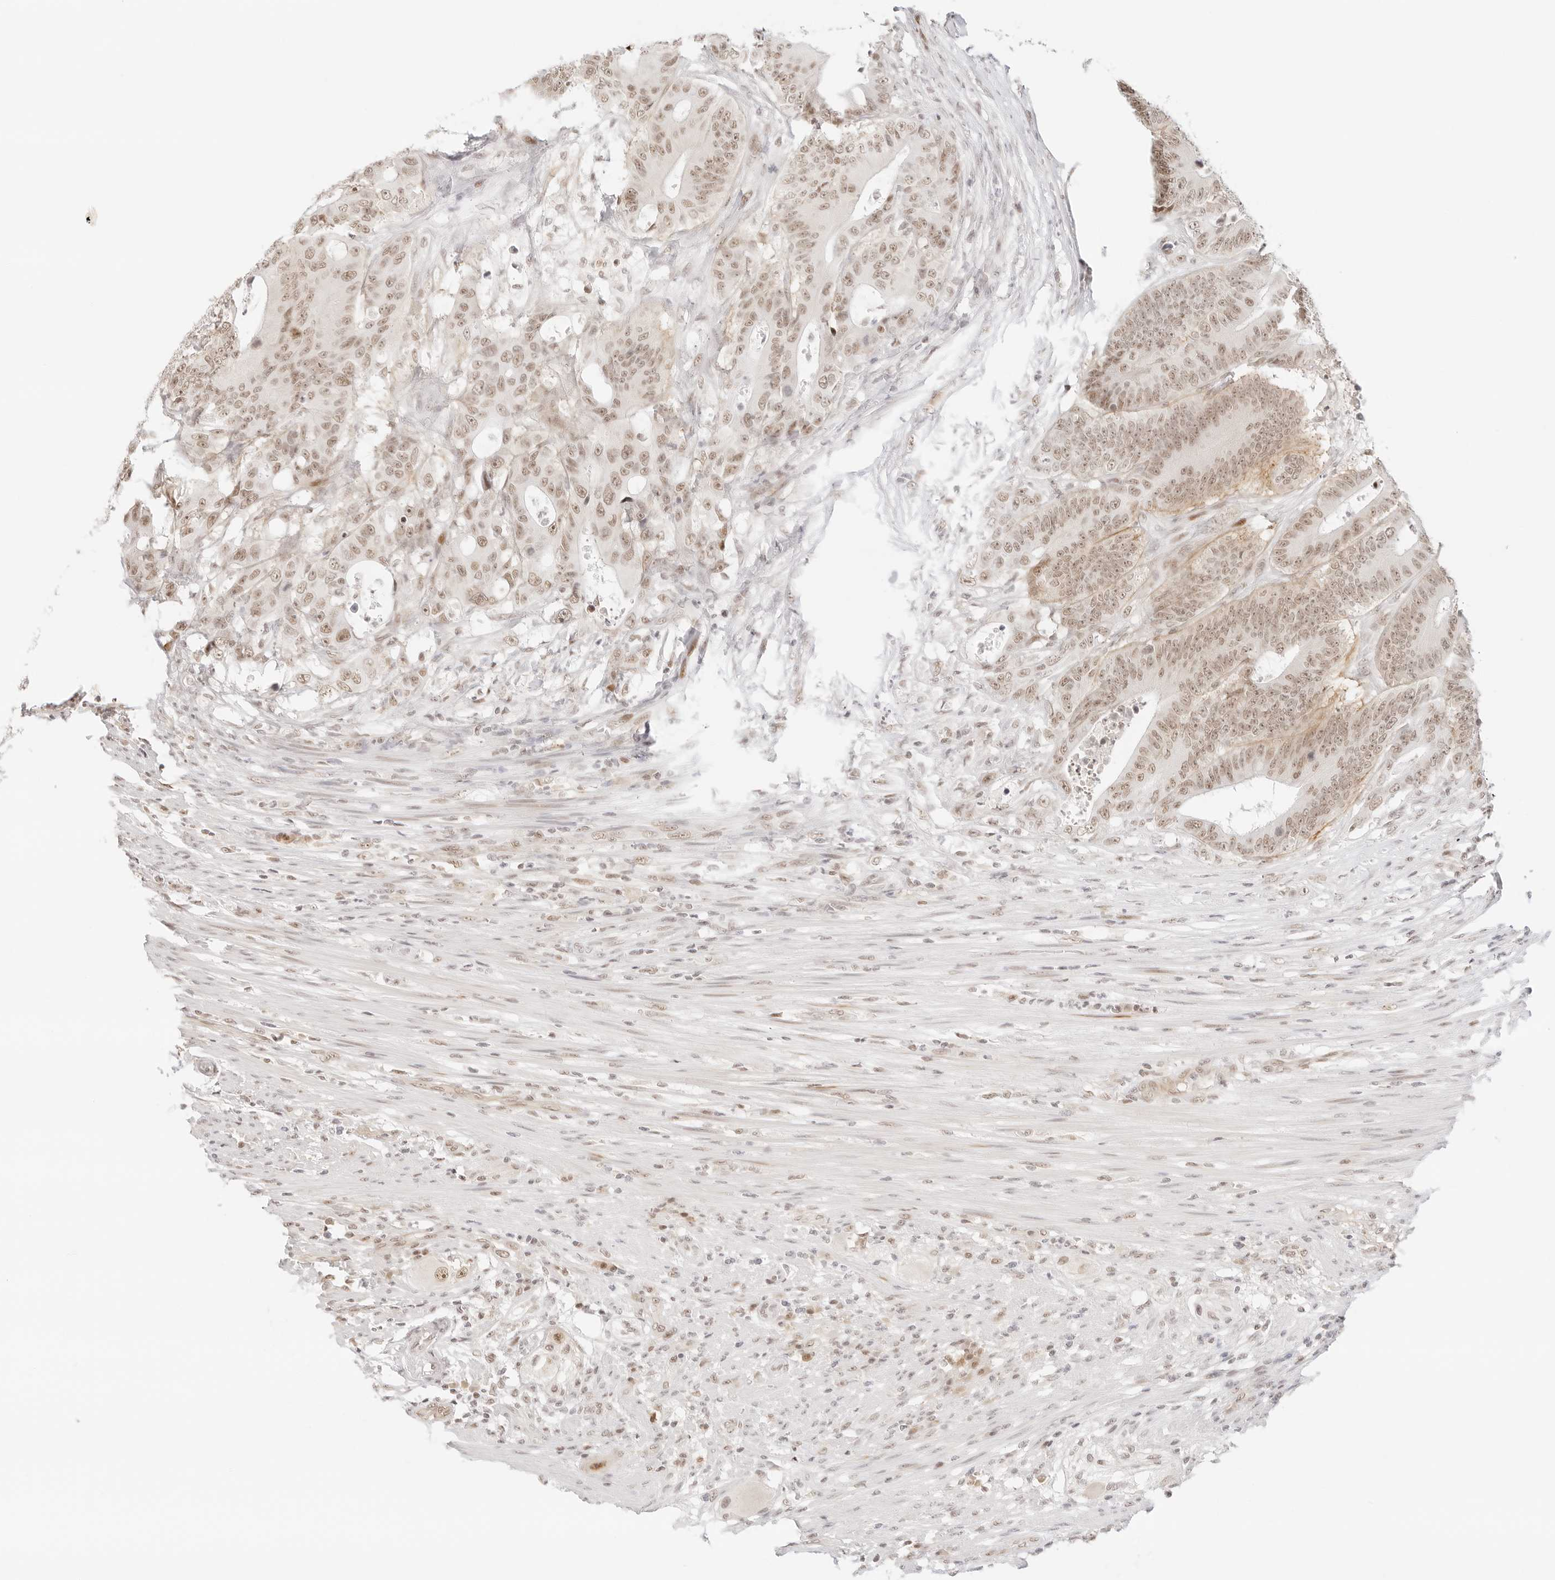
{"staining": {"intensity": "weak", "quantity": ">75%", "location": "nuclear"}, "tissue": "colorectal cancer", "cell_type": "Tumor cells", "image_type": "cancer", "snomed": [{"axis": "morphology", "description": "Adenocarcinoma, NOS"}, {"axis": "topography", "description": "Colon"}], "caption": "Human colorectal adenocarcinoma stained for a protein (brown) demonstrates weak nuclear positive positivity in approximately >75% of tumor cells.", "gene": "ITGA6", "patient": {"sex": "male", "age": 83}}